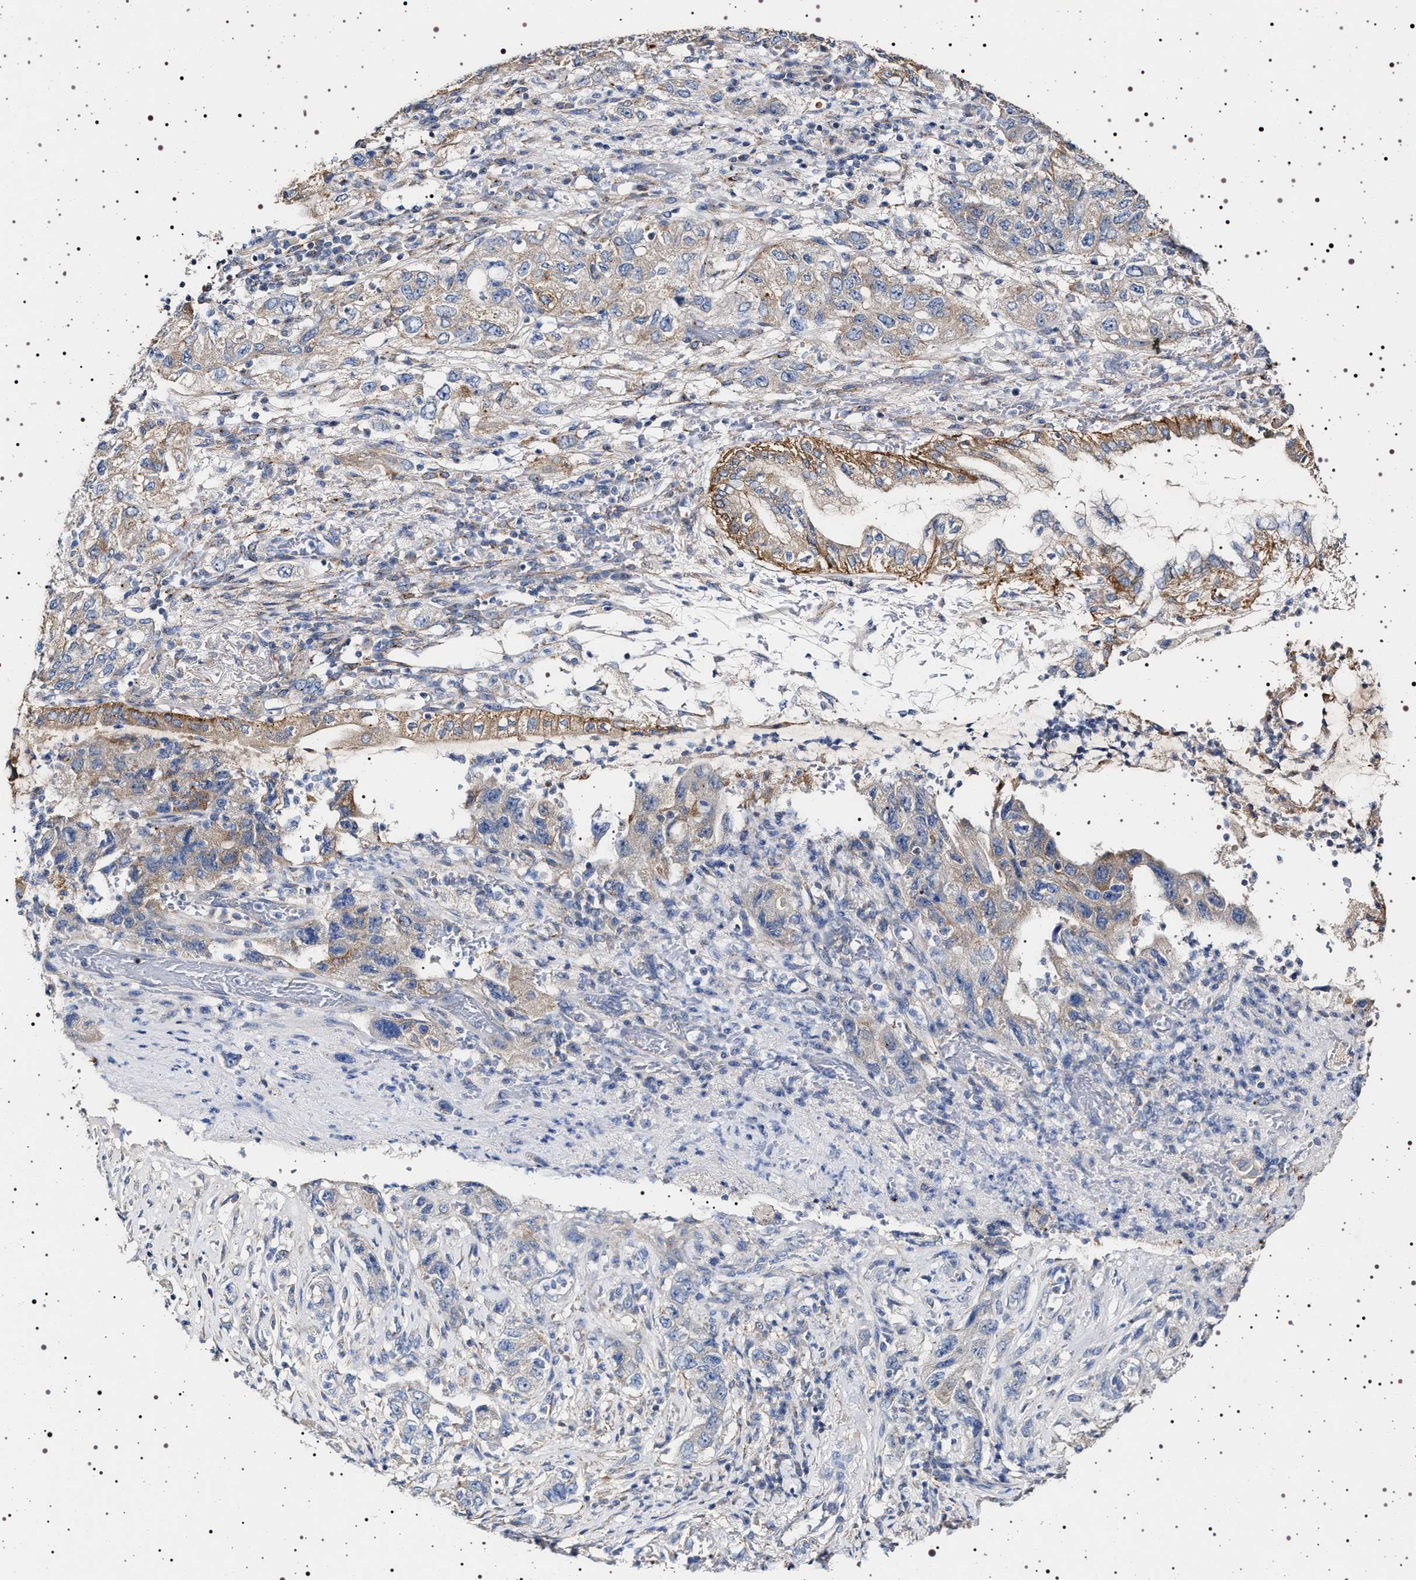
{"staining": {"intensity": "moderate", "quantity": "25%-75%", "location": "cytoplasmic/membranous"}, "tissue": "pancreatic cancer", "cell_type": "Tumor cells", "image_type": "cancer", "snomed": [{"axis": "morphology", "description": "Adenocarcinoma, NOS"}, {"axis": "topography", "description": "Pancreas"}], "caption": "This image reveals immunohistochemistry staining of human pancreatic cancer, with medium moderate cytoplasmic/membranous staining in about 25%-75% of tumor cells.", "gene": "NAALADL2", "patient": {"sex": "female", "age": 73}}